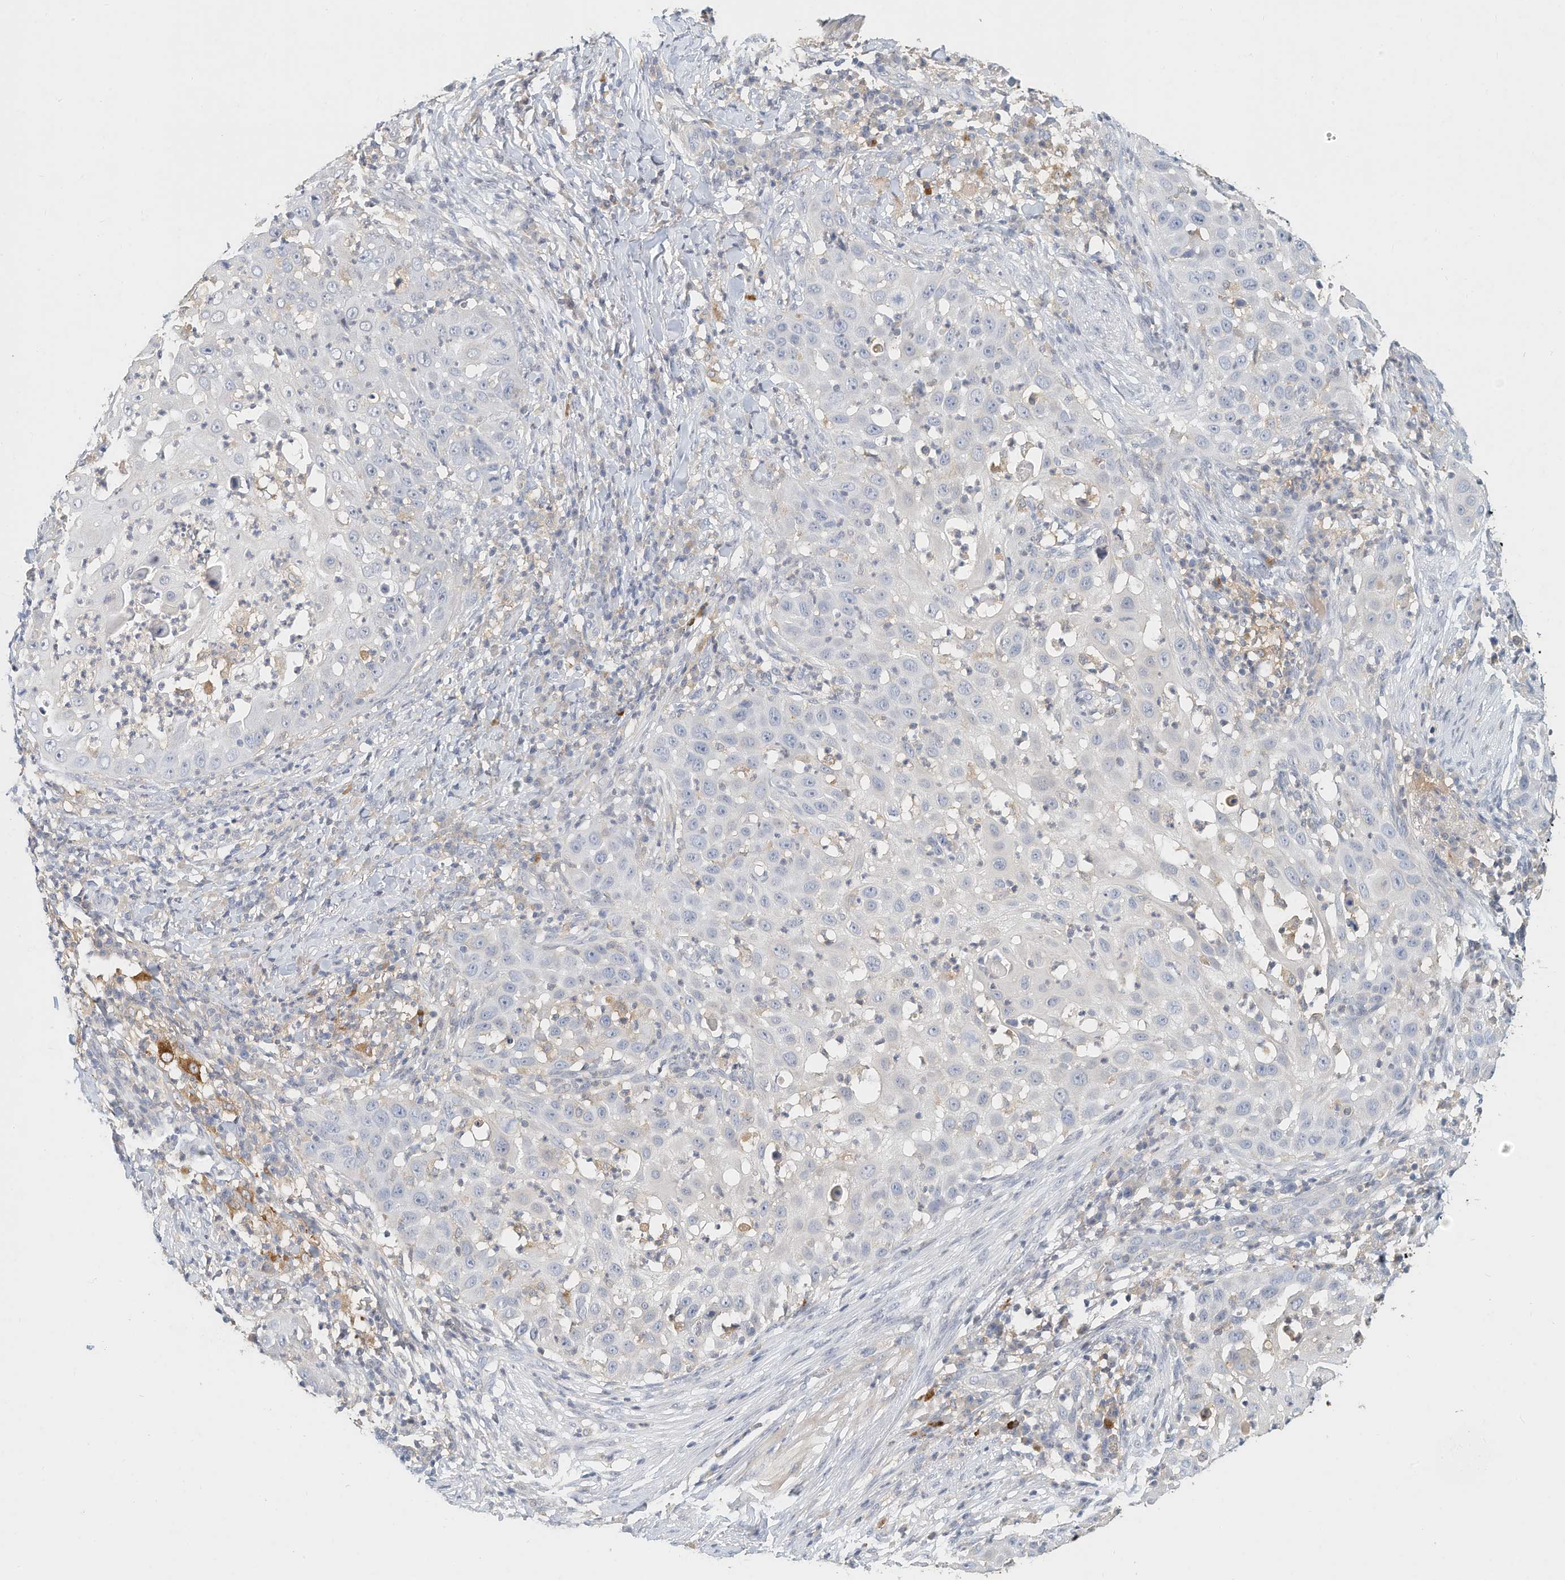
{"staining": {"intensity": "negative", "quantity": "none", "location": "none"}, "tissue": "skin cancer", "cell_type": "Tumor cells", "image_type": "cancer", "snomed": [{"axis": "morphology", "description": "Squamous cell carcinoma, NOS"}, {"axis": "topography", "description": "Skin"}], "caption": "A histopathology image of skin squamous cell carcinoma stained for a protein demonstrates no brown staining in tumor cells.", "gene": "MICAL1", "patient": {"sex": "female", "age": 44}}